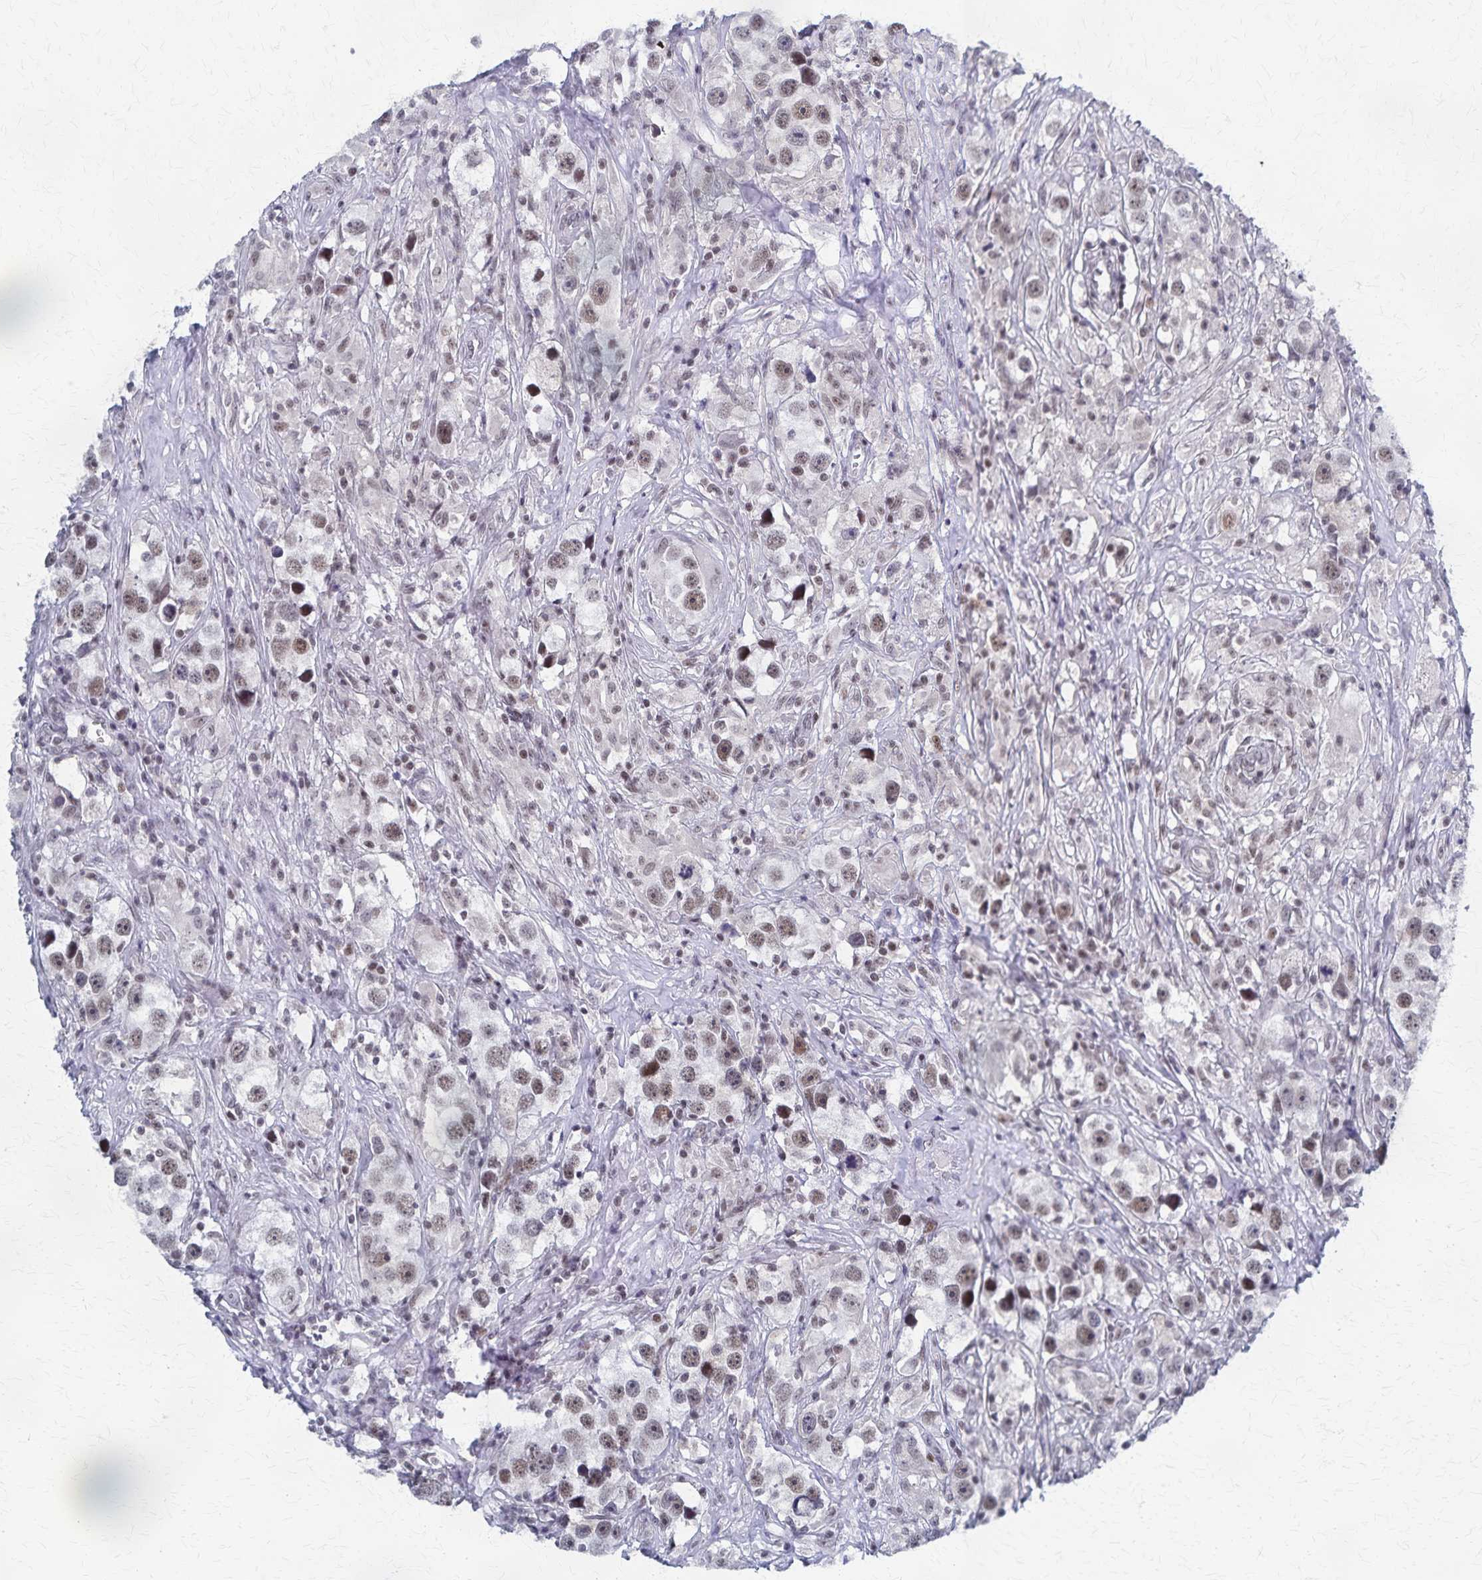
{"staining": {"intensity": "moderate", "quantity": "25%-75%", "location": "nuclear"}, "tissue": "testis cancer", "cell_type": "Tumor cells", "image_type": "cancer", "snomed": [{"axis": "morphology", "description": "Seminoma, NOS"}, {"axis": "topography", "description": "Testis"}], "caption": "Immunohistochemical staining of testis seminoma displays medium levels of moderate nuclear expression in about 25%-75% of tumor cells. (IHC, brightfield microscopy, high magnification).", "gene": "GTF2B", "patient": {"sex": "male", "age": 49}}